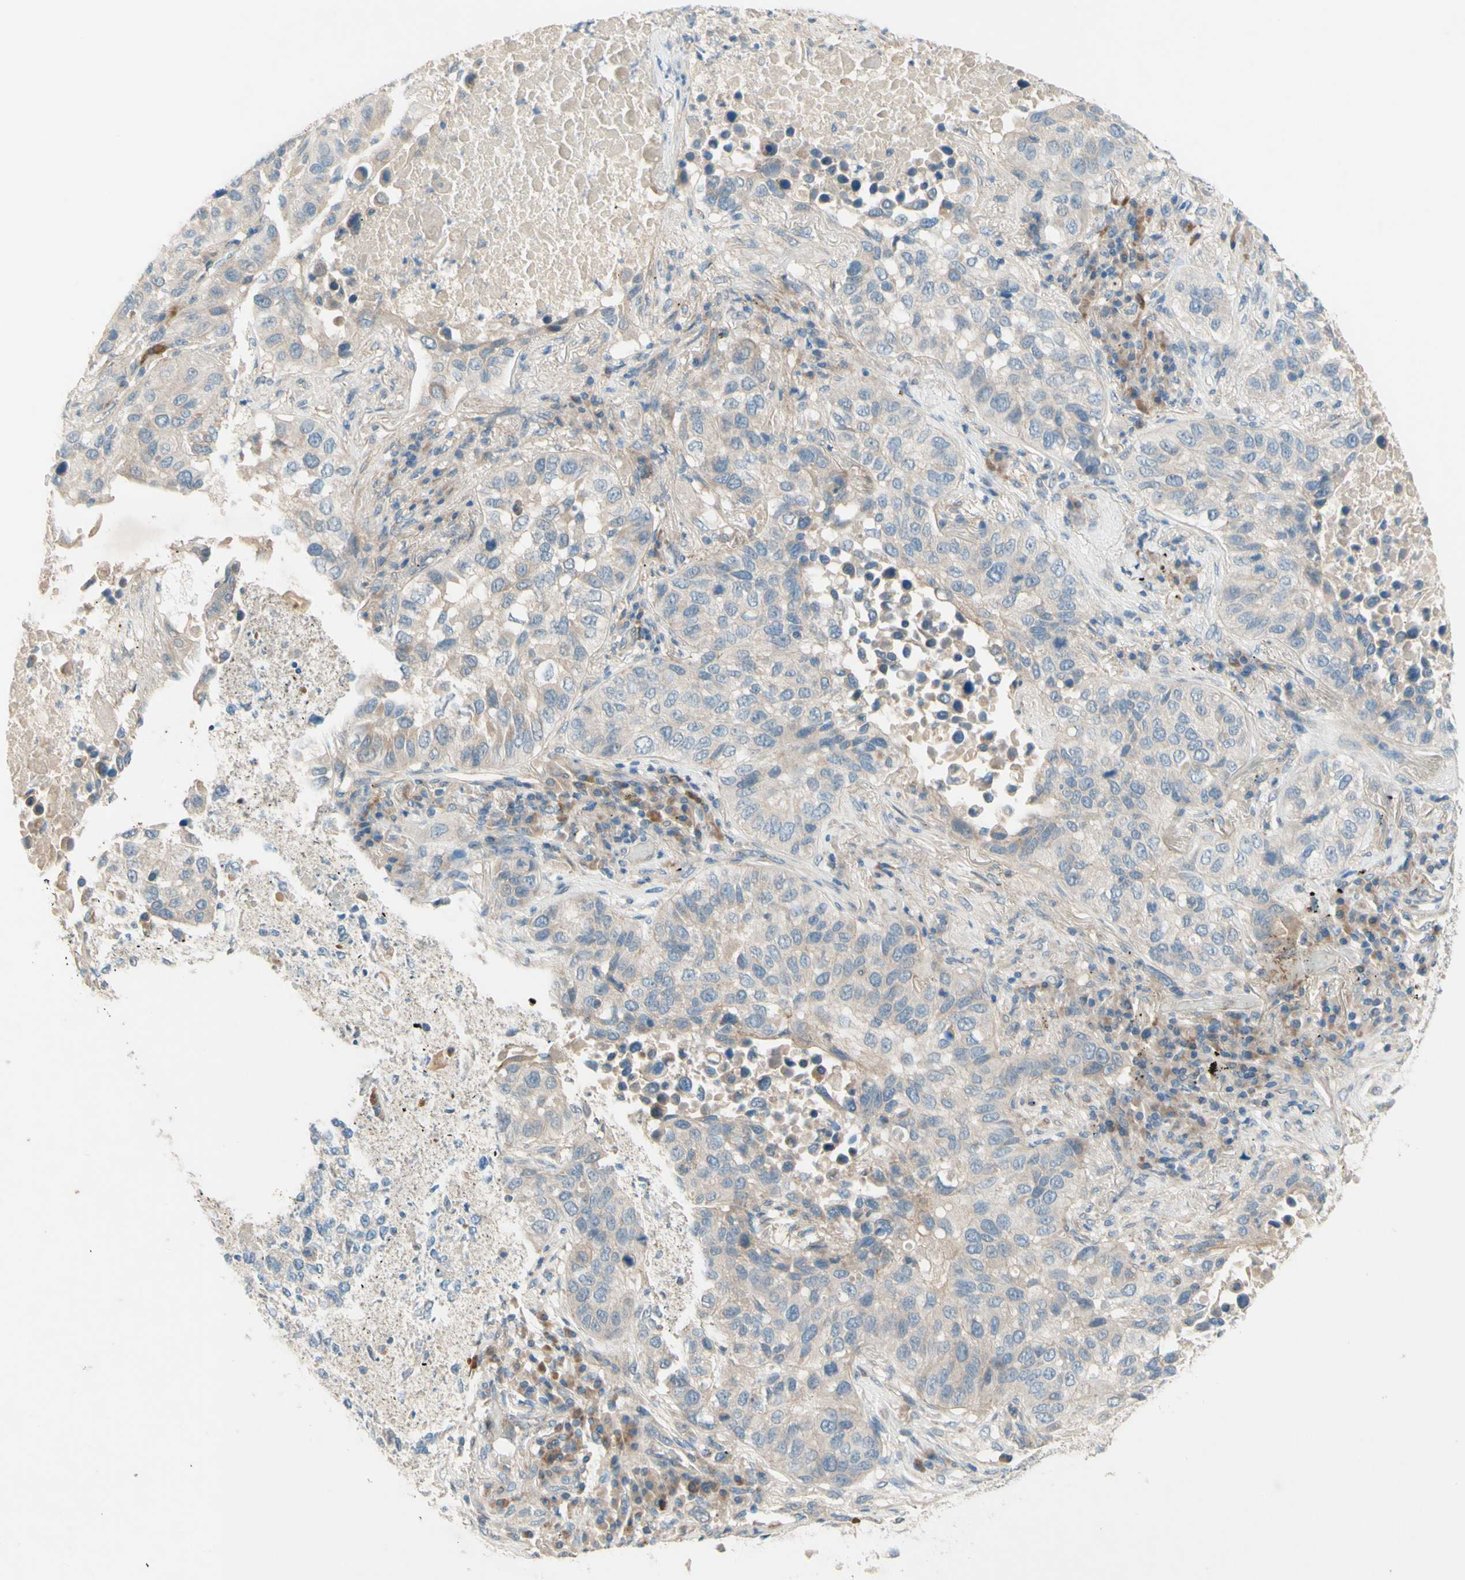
{"staining": {"intensity": "negative", "quantity": "none", "location": "none"}, "tissue": "lung cancer", "cell_type": "Tumor cells", "image_type": "cancer", "snomed": [{"axis": "morphology", "description": "Squamous cell carcinoma, NOS"}, {"axis": "topography", "description": "Lung"}], "caption": "This is an immunohistochemistry photomicrograph of lung cancer (squamous cell carcinoma). There is no positivity in tumor cells.", "gene": "IL2", "patient": {"sex": "male", "age": 57}}